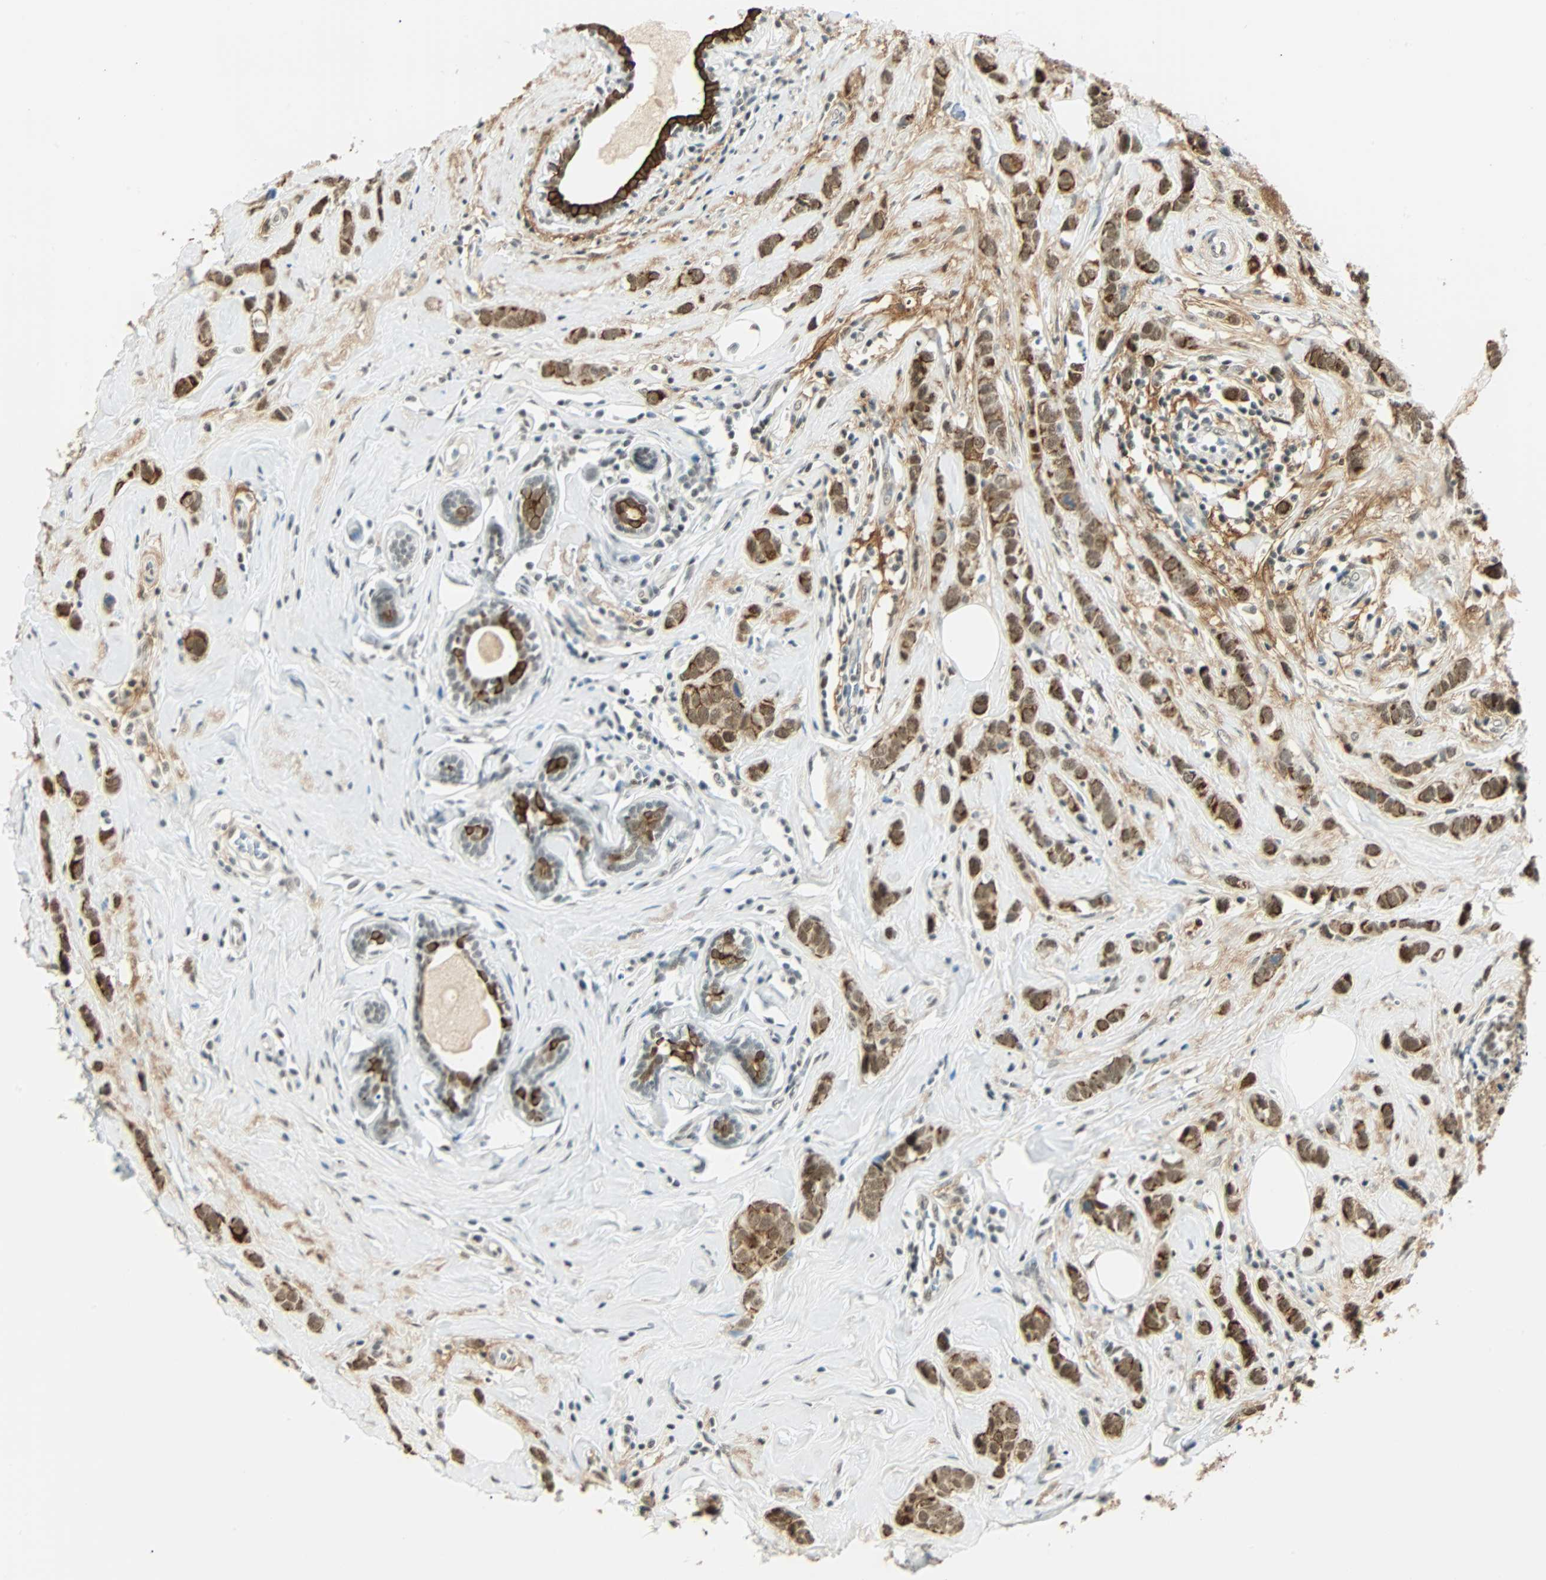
{"staining": {"intensity": "strong", "quantity": ">75%", "location": "cytoplasmic/membranous"}, "tissue": "breast cancer", "cell_type": "Tumor cells", "image_type": "cancer", "snomed": [{"axis": "morphology", "description": "Normal tissue, NOS"}, {"axis": "morphology", "description": "Duct carcinoma"}, {"axis": "topography", "description": "Breast"}], "caption": "Breast cancer was stained to show a protein in brown. There is high levels of strong cytoplasmic/membranous positivity in about >75% of tumor cells.", "gene": "NELFE", "patient": {"sex": "female", "age": 50}}